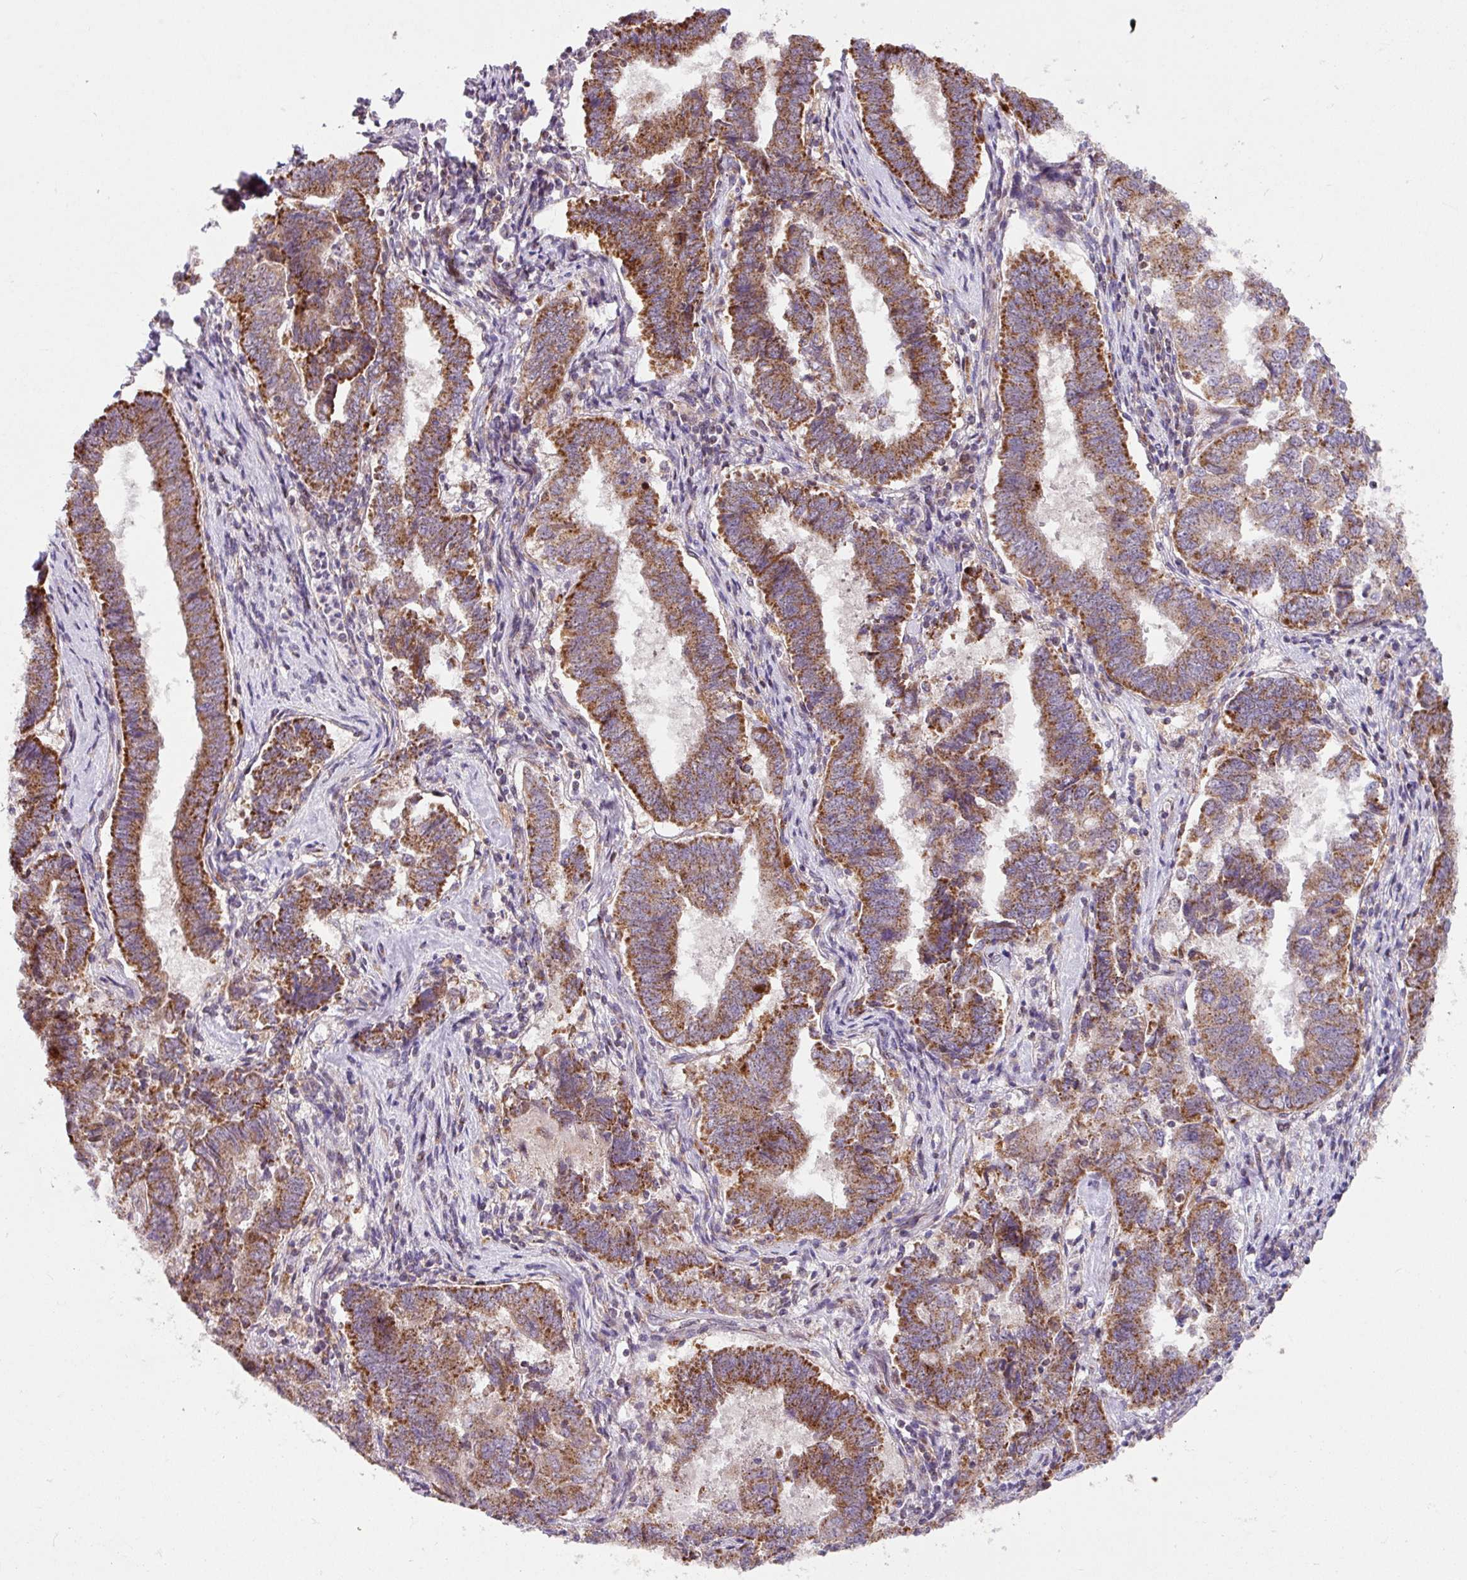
{"staining": {"intensity": "strong", "quantity": "25%-75%", "location": "cytoplasmic/membranous"}, "tissue": "endometrial cancer", "cell_type": "Tumor cells", "image_type": "cancer", "snomed": [{"axis": "morphology", "description": "Adenocarcinoma, NOS"}, {"axis": "topography", "description": "Endometrium"}], "caption": "Brown immunohistochemical staining in endometrial cancer displays strong cytoplasmic/membranous staining in about 25%-75% of tumor cells.", "gene": "SARS2", "patient": {"sex": "female", "age": 72}}